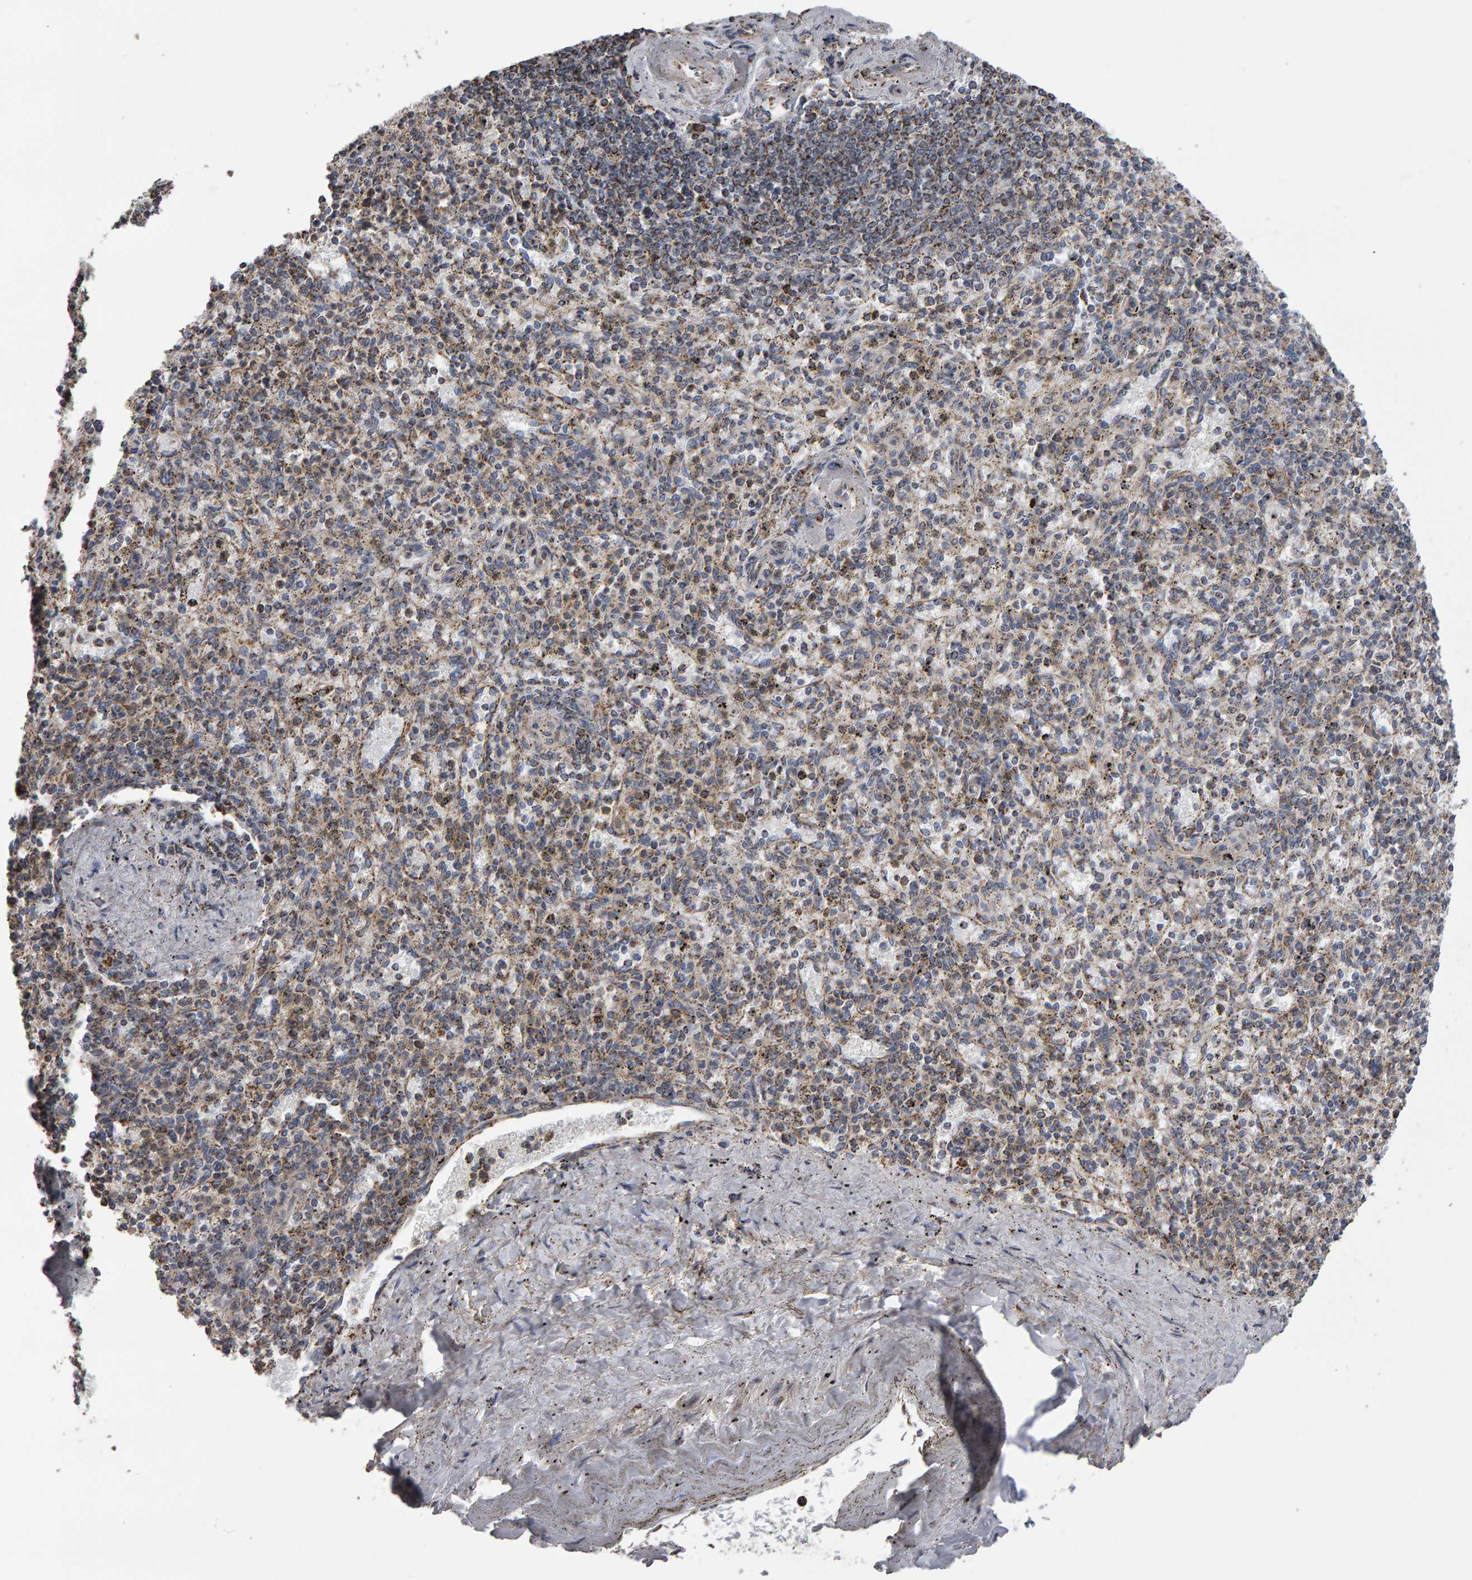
{"staining": {"intensity": "weak", "quantity": "25%-75%", "location": "cytoplasmic/membranous"}, "tissue": "spleen", "cell_type": "Cells in red pulp", "image_type": "normal", "snomed": [{"axis": "morphology", "description": "Normal tissue, NOS"}, {"axis": "topography", "description": "Spleen"}], "caption": "Protein expression by IHC shows weak cytoplasmic/membranous expression in about 25%-75% of cells in red pulp in unremarkable spleen.", "gene": "TOM1L1", "patient": {"sex": "male", "age": 72}}